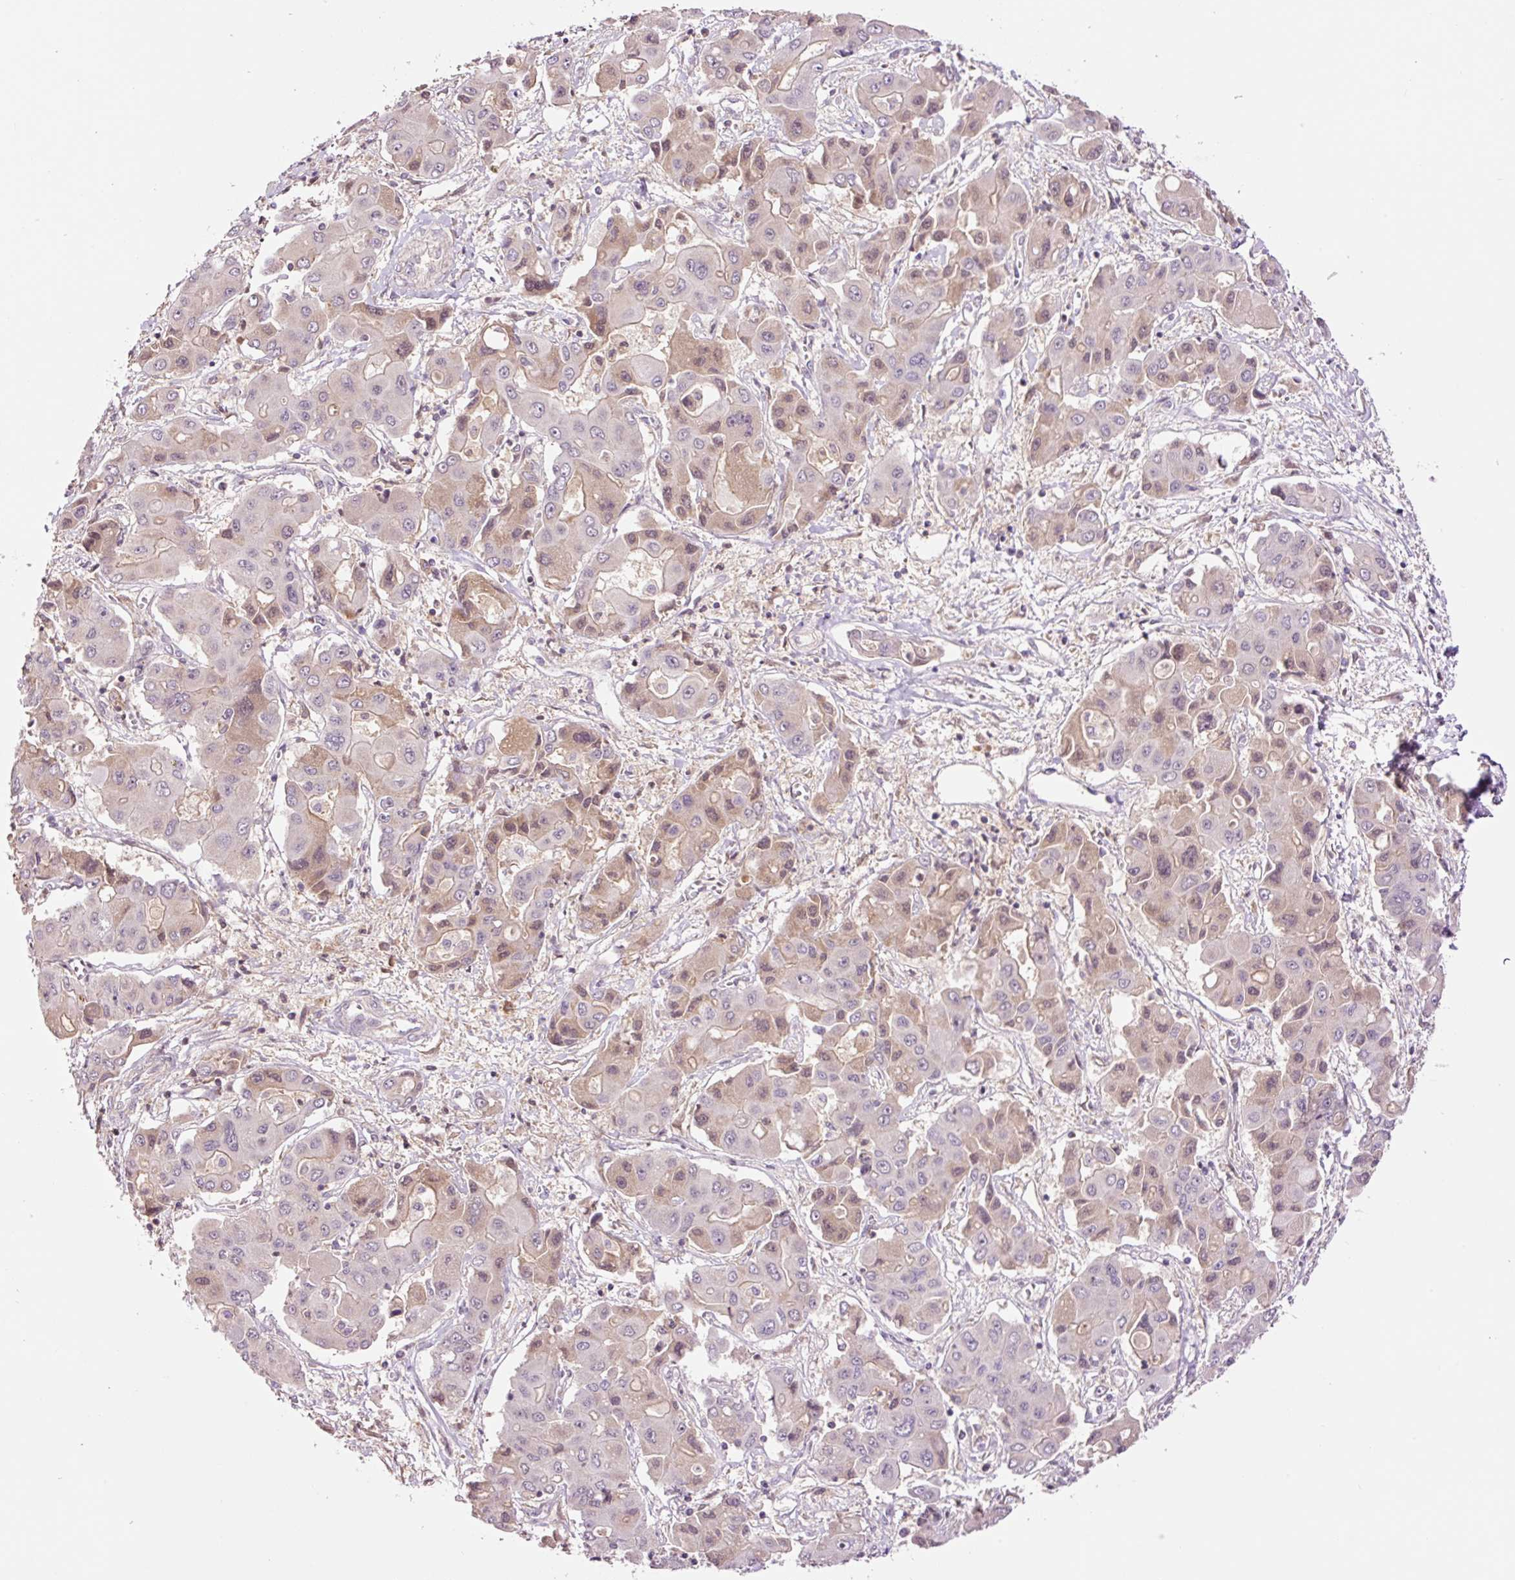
{"staining": {"intensity": "weak", "quantity": "<25%", "location": "cytoplasmic/membranous"}, "tissue": "liver cancer", "cell_type": "Tumor cells", "image_type": "cancer", "snomed": [{"axis": "morphology", "description": "Cholangiocarcinoma"}, {"axis": "topography", "description": "Liver"}], "caption": "Protein analysis of liver cancer (cholangiocarcinoma) reveals no significant staining in tumor cells.", "gene": "DPPA4", "patient": {"sex": "male", "age": 67}}